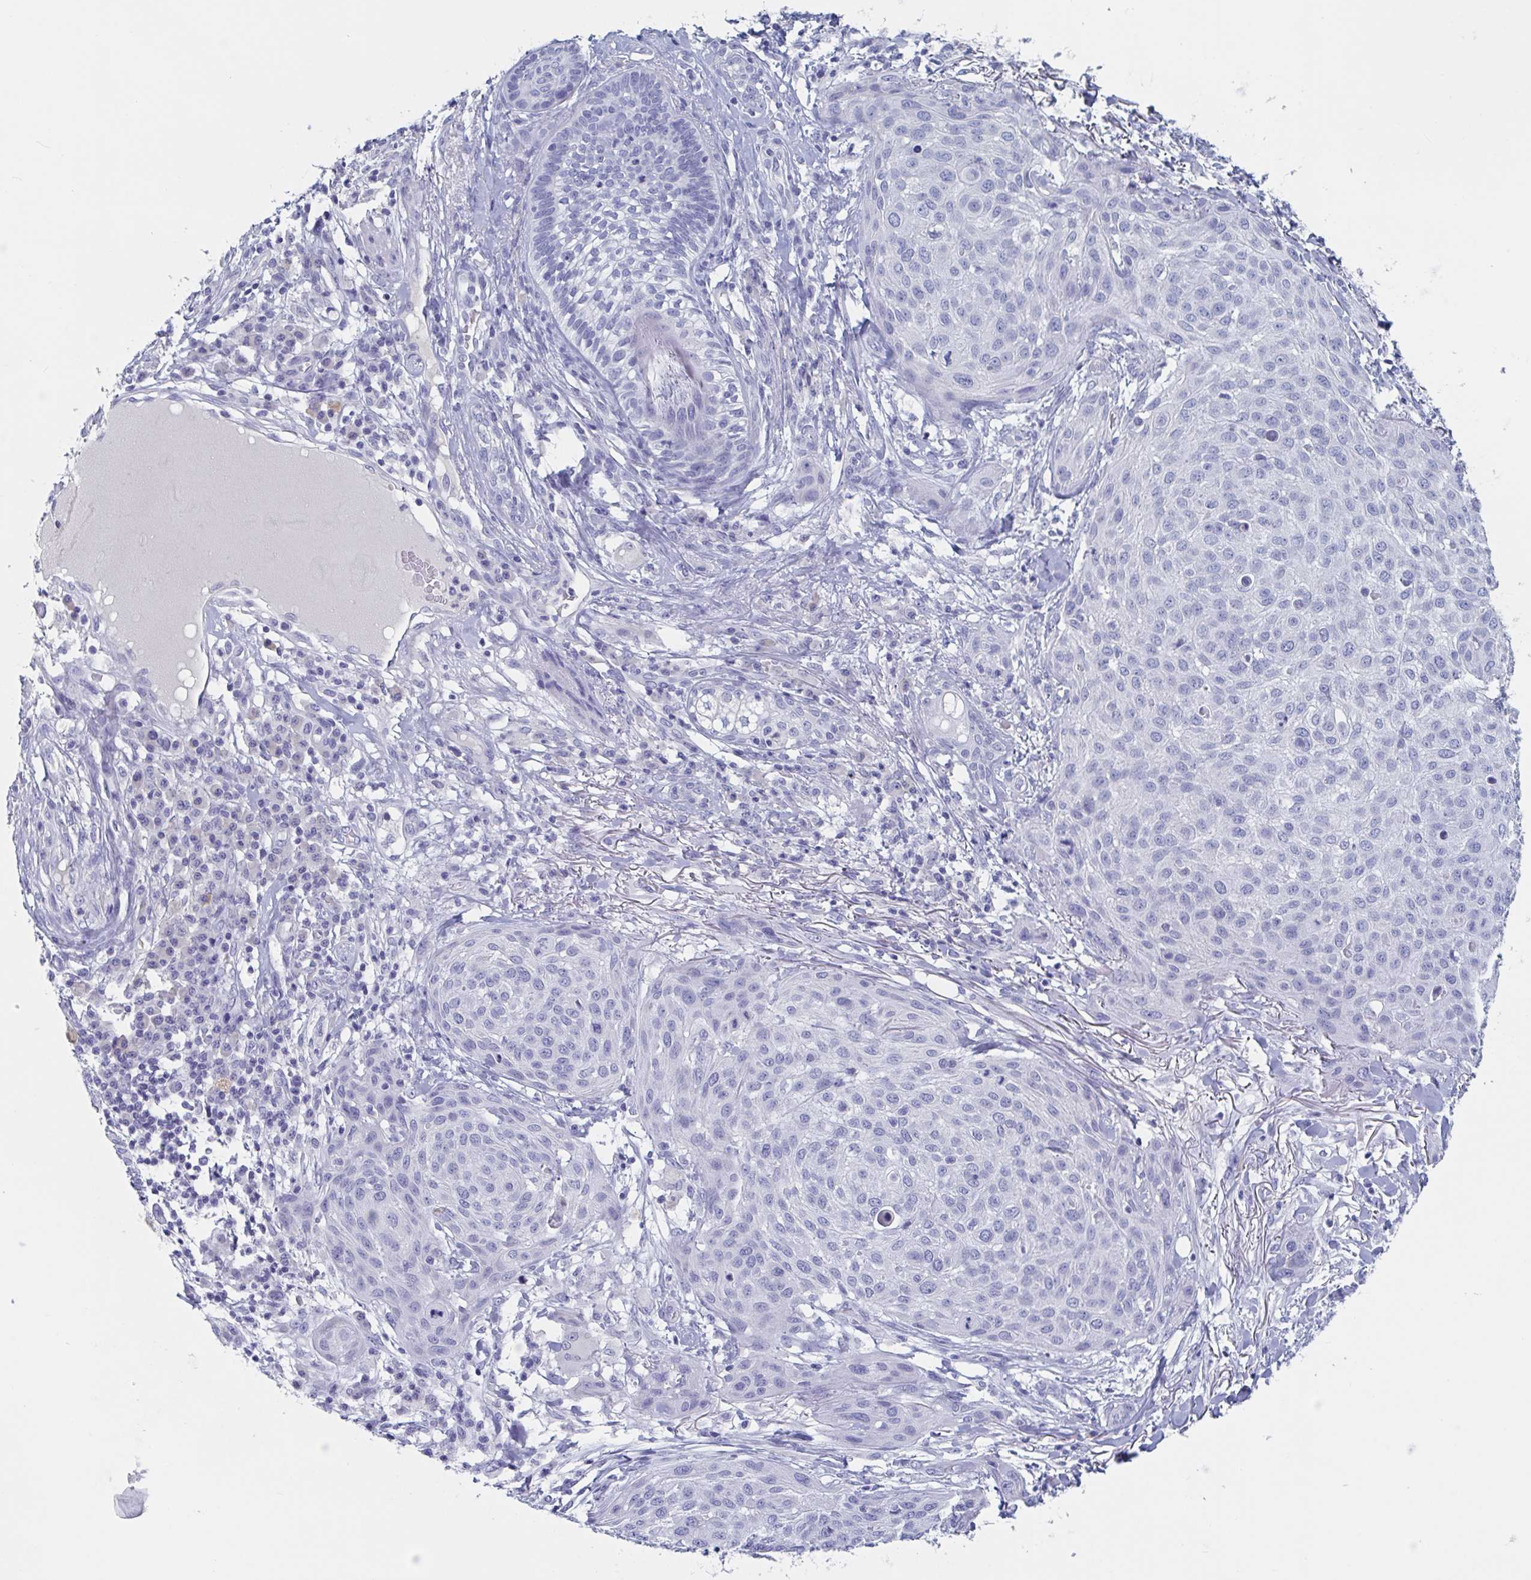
{"staining": {"intensity": "negative", "quantity": "none", "location": "none"}, "tissue": "skin cancer", "cell_type": "Tumor cells", "image_type": "cancer", "snomed": [{"axis": "morphology", "description": "Squamous cell carcinoma, NOS"}, {"axis": "topography", "description": "Skin"}], "caption": "A high-resolution histopathology image shows immunohistochemistry staining of squamous cell carcinoma (skin), which shows no significant staining in tumor cells. The staining is performed using DAB brown chromogen with nuclei counter-stained in using hematoxylin.", "gene": "DPEP3", "patient": {"sex": "female", "age": 87}}